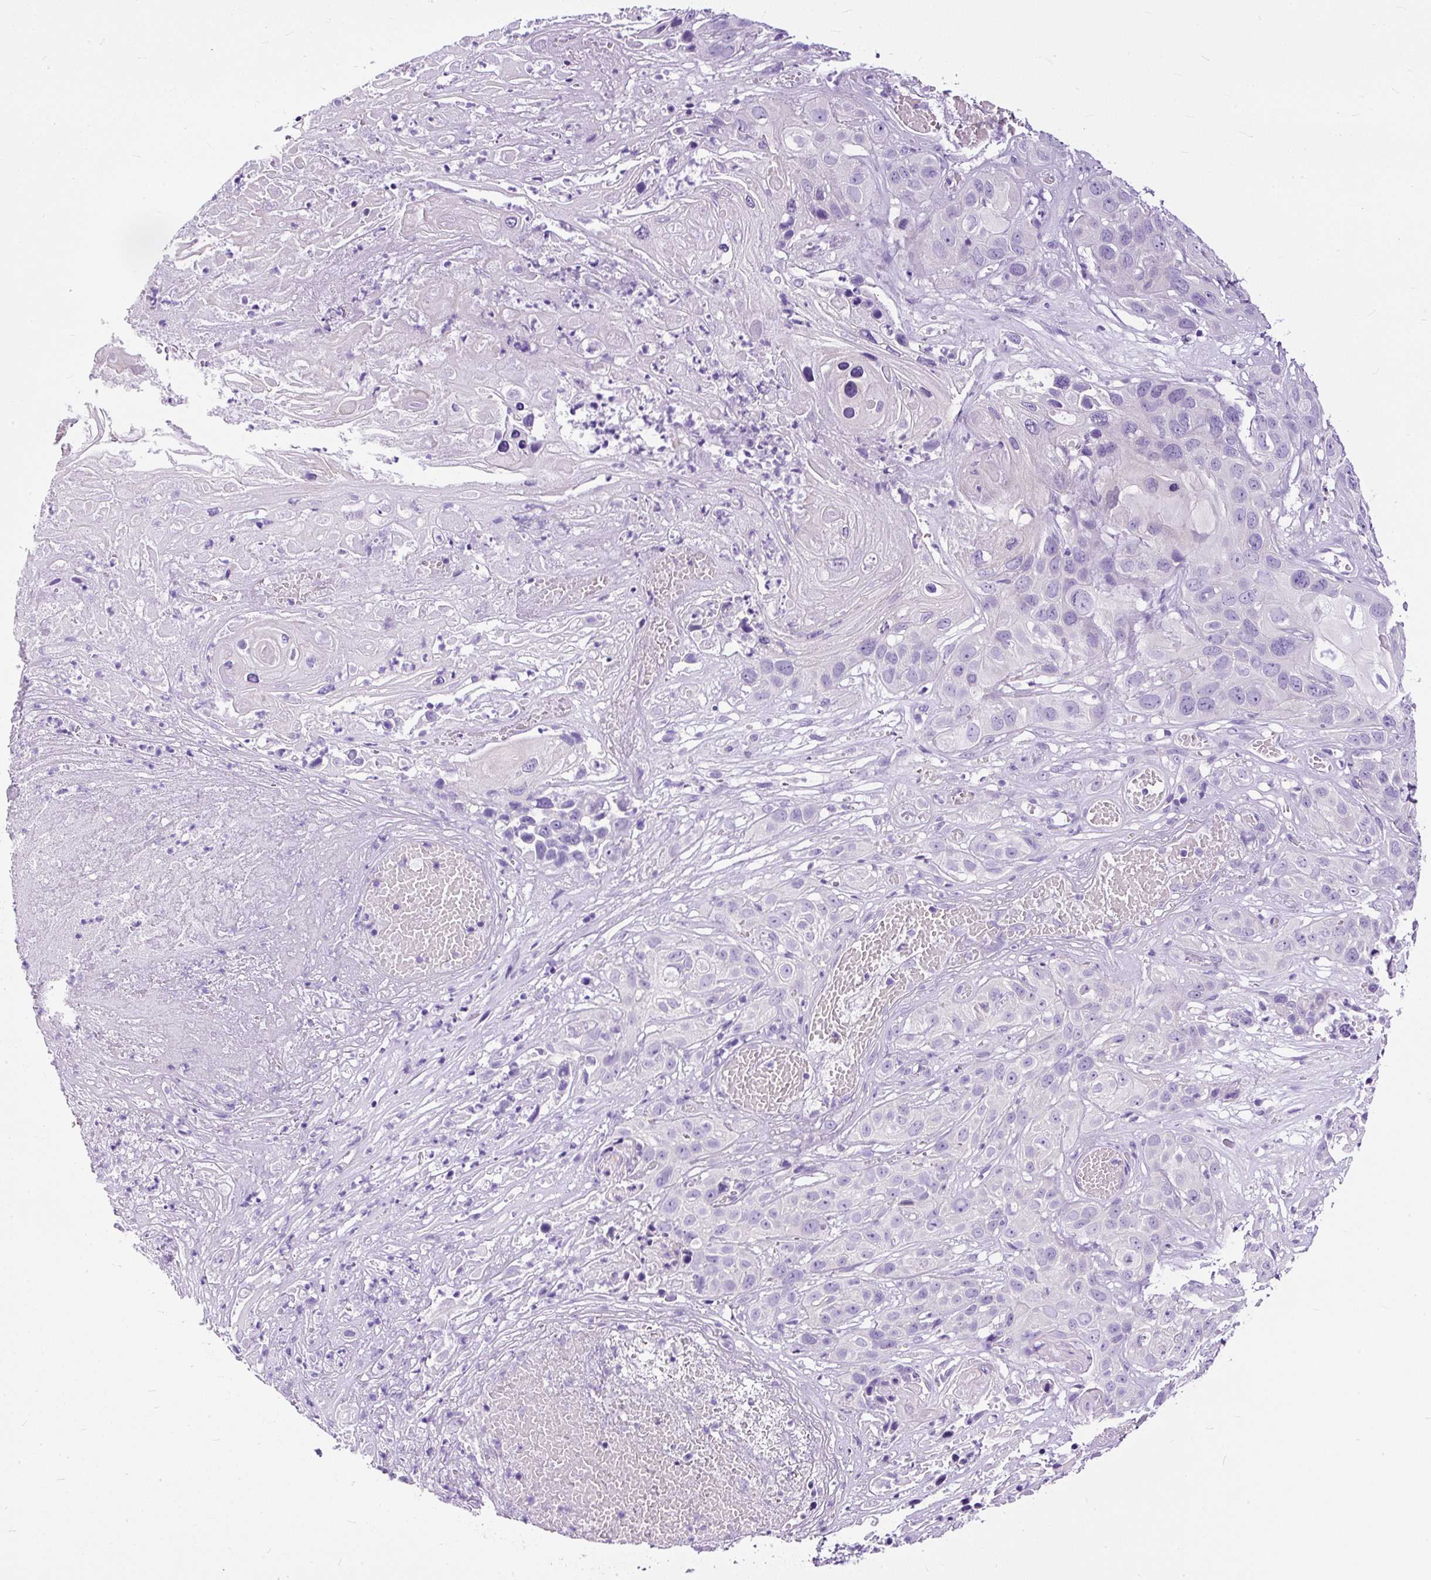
{"staining": {"intensity": "negative", "quantity": "none", "location": "none"}, "tissue": "skin cancer", "cell_type": "Tumor cells", "image_type": "cancer", "snomed": [{"axis": "morphology", "description": "Squamous cell carcinoma, NOS"}, {"axis": "topography", "description": "Skin"}], "caption": "The image shows no significant positivity in tumor cells of squamous cell carcinoma (skin).", "gene": "STOX2", "patient": {"sex": "male", "age": 55}}